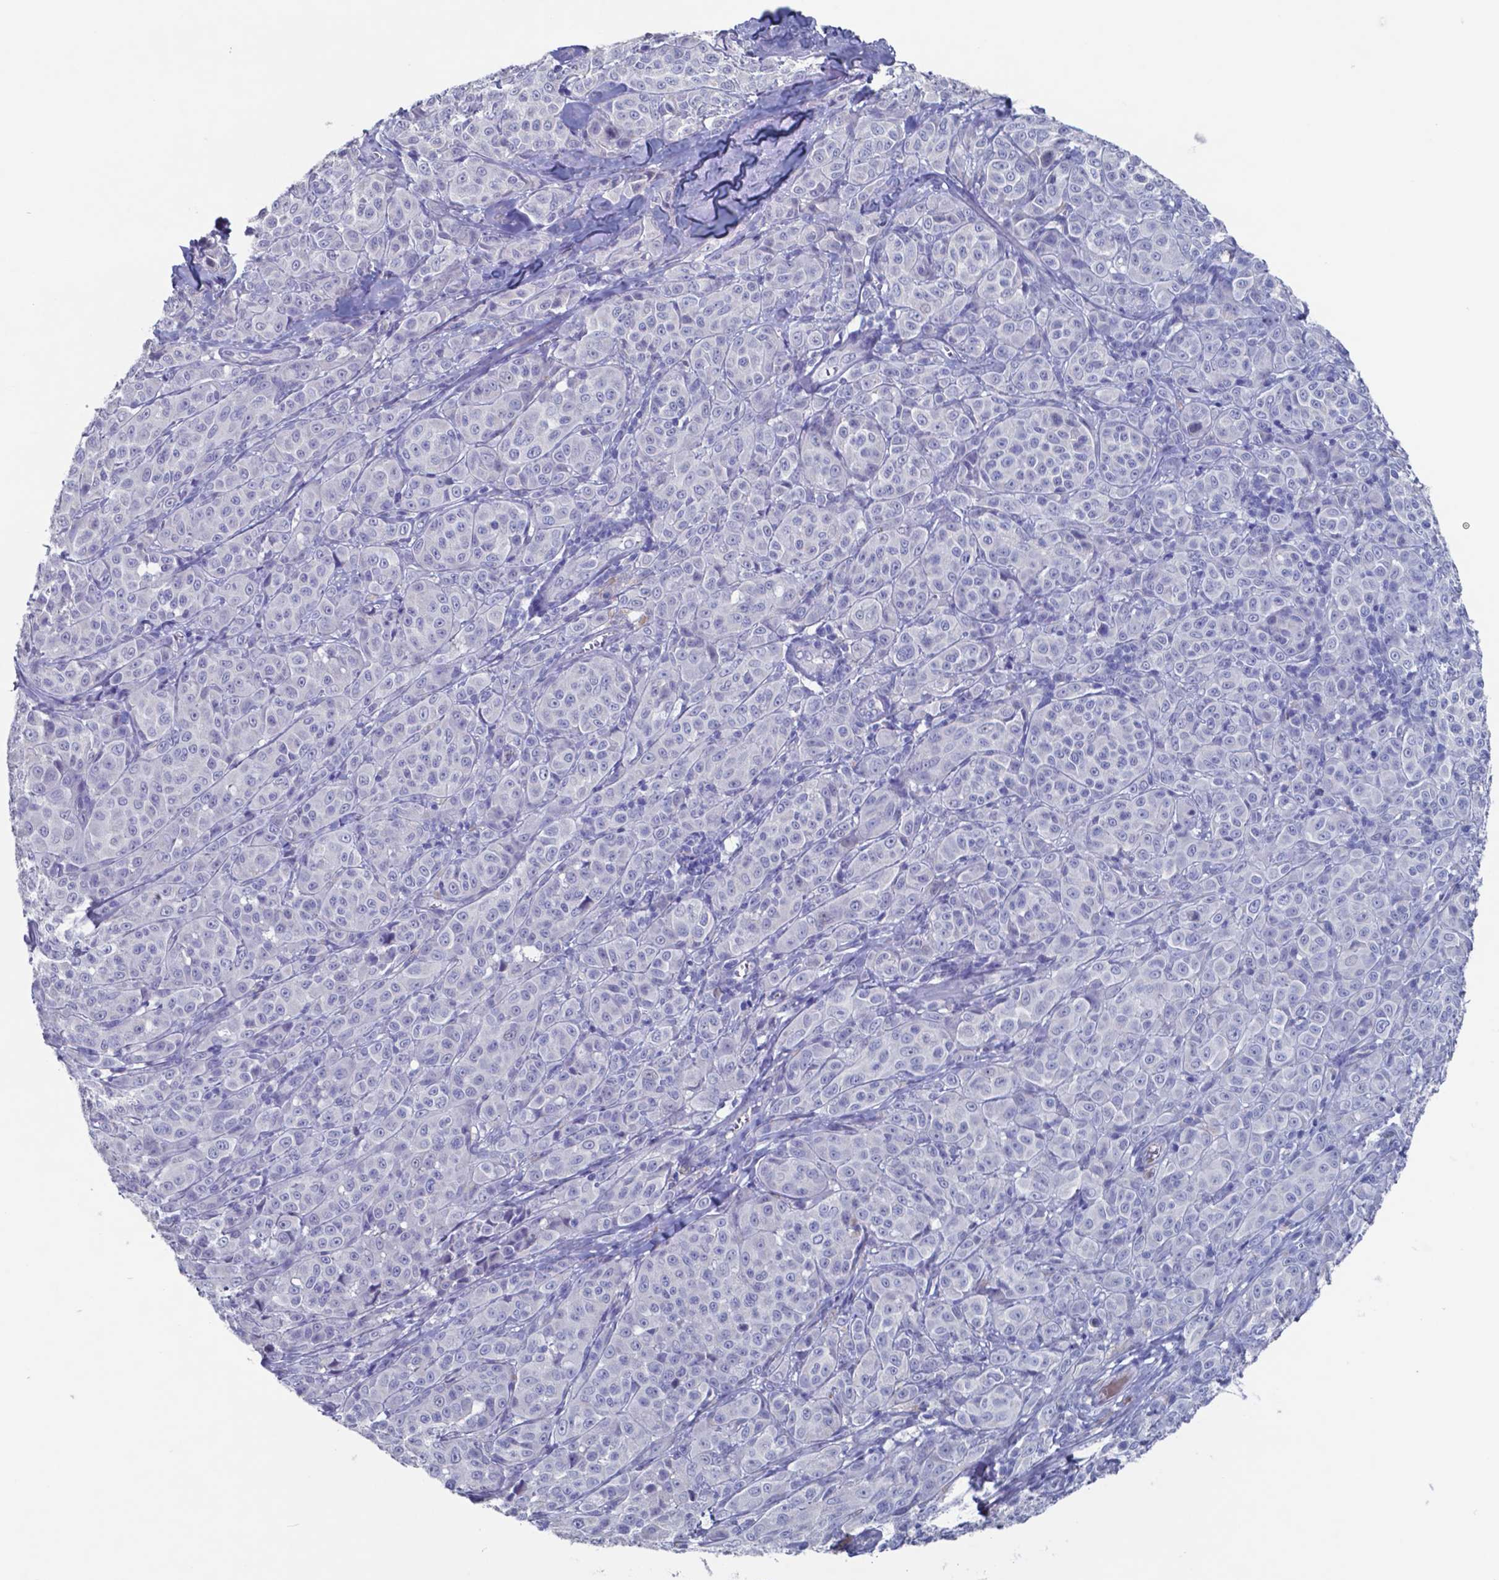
{"staining": {"intensity": "negative", "quantity": "none", "location": "none"}, "tissue": "melanoma", "cell_type": "Tumor cells", "image_type": "cancer", "snomed": [{"axis": "morphology", "description": "Malignant melanoma, NOS"}, {"axis": "topography", "description": "Skin"}], "caption": "Immunohistochemistry image of malignant melanoma stained for a protein (brown), which shows no expression in tumor cells.", "gene": "TTR", "patient": {"sex": "male", "age": 89}}